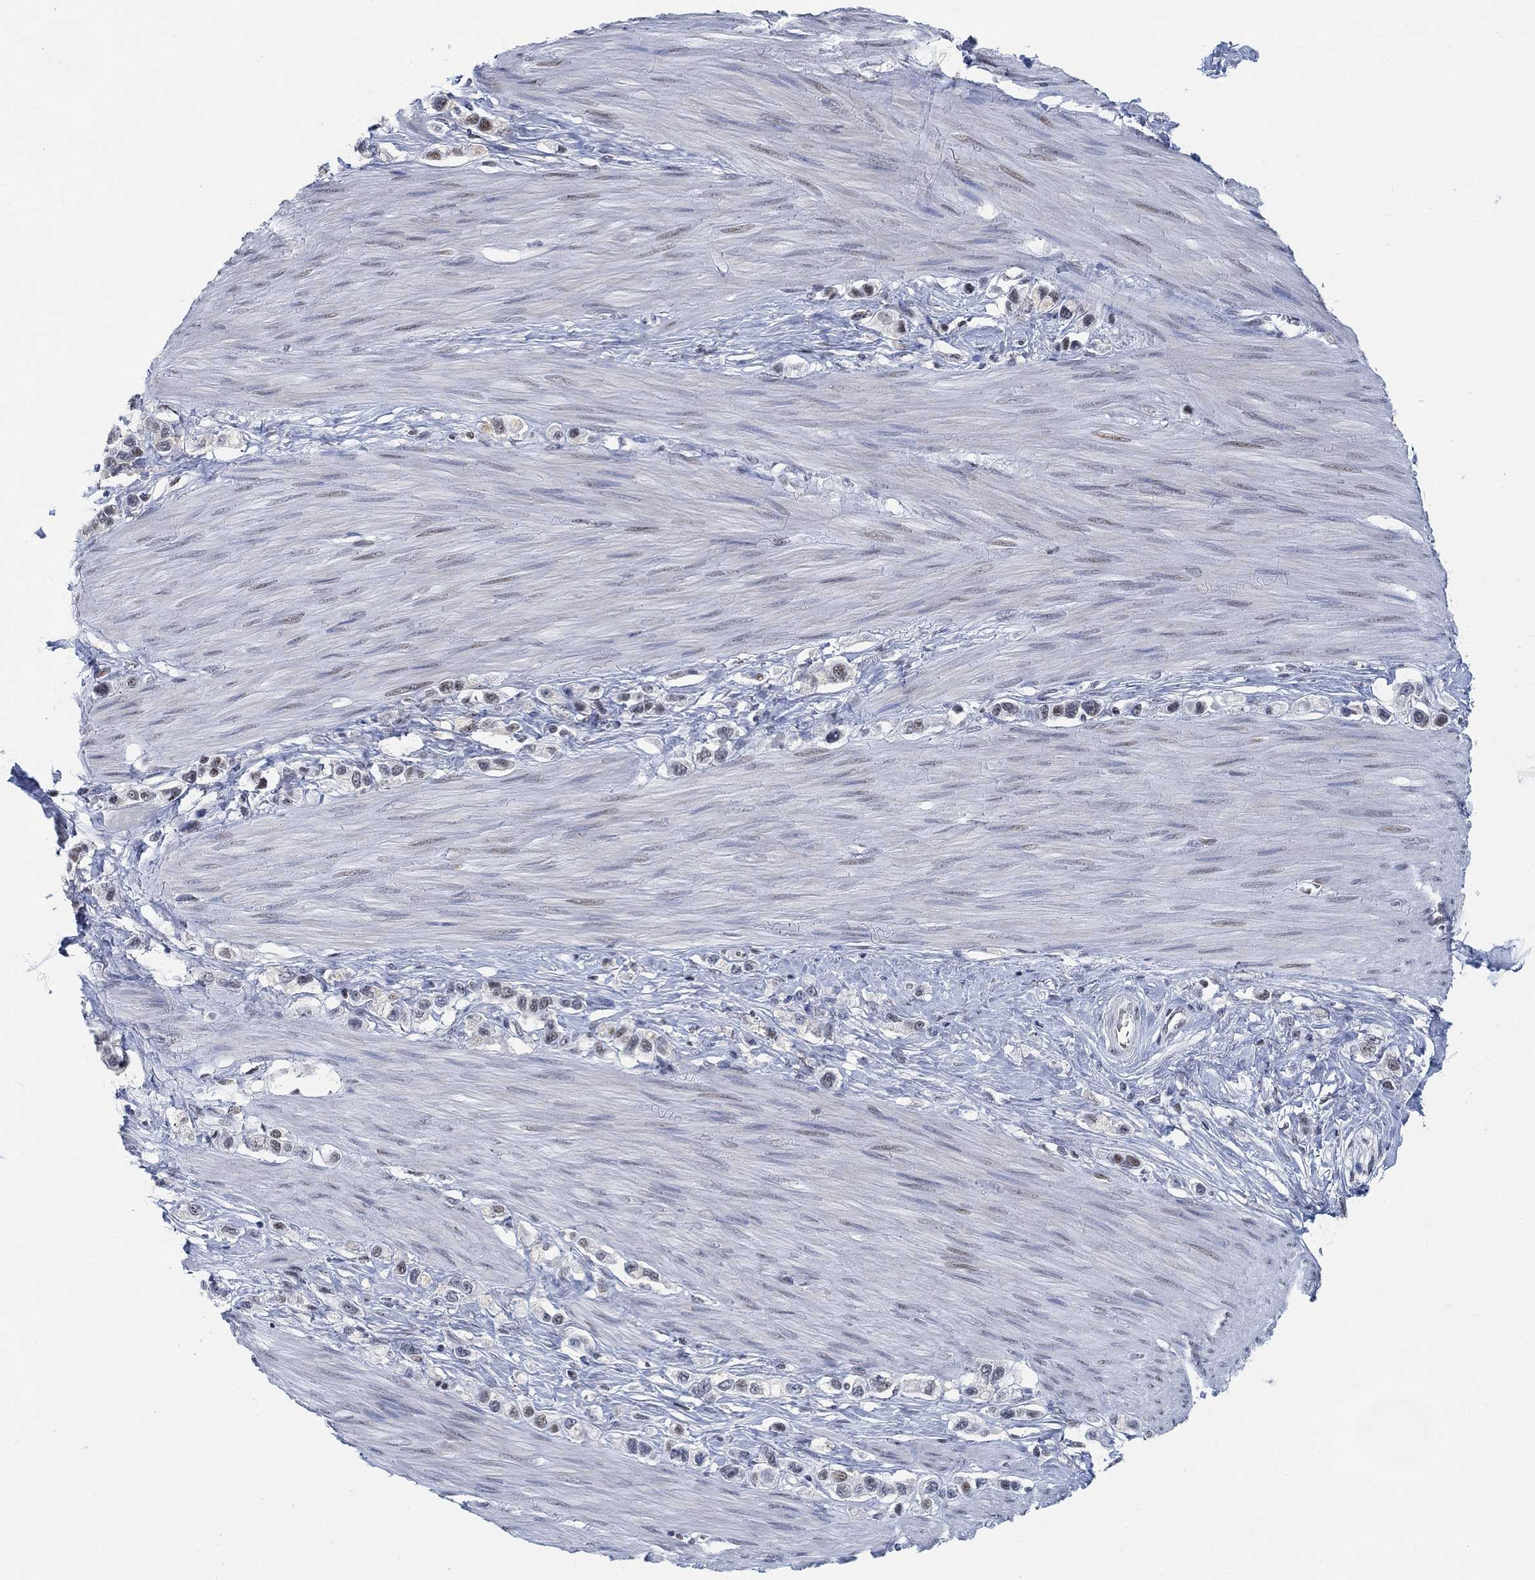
{"staining": {"intensity": "negative", "quantity": "none", "location": "none"}, "tissue": "stomach cancer", "cell_type": "Tumor cells", "image_type": "cancer", "snomed": [{"axis": "morphology", "description": "Normal tissue, NOS"}, {"axis": "morphology", "description": "Adenocarcinoma, NOS"}, {"axis": "morphology", "description": "Adenocarcinoma, High grade"}, {"axis": "topography", "description": "Stomach, upper"}, {"axis": "topography", "description": "Stomach"}], "caption": "High magnification brightfield microscopy of stomach cancer stained with DAB (3,3'-diaminobenzidine) (brown) and counterstained with hematoxylin (blue): tumor cells show no significant positivity. (DAB immunohistochemistry (IHC) visualized using brightfield microscopy, high magnification).", "gene": "KCNH8", "patient": {"sex": "female", "age": 65}}